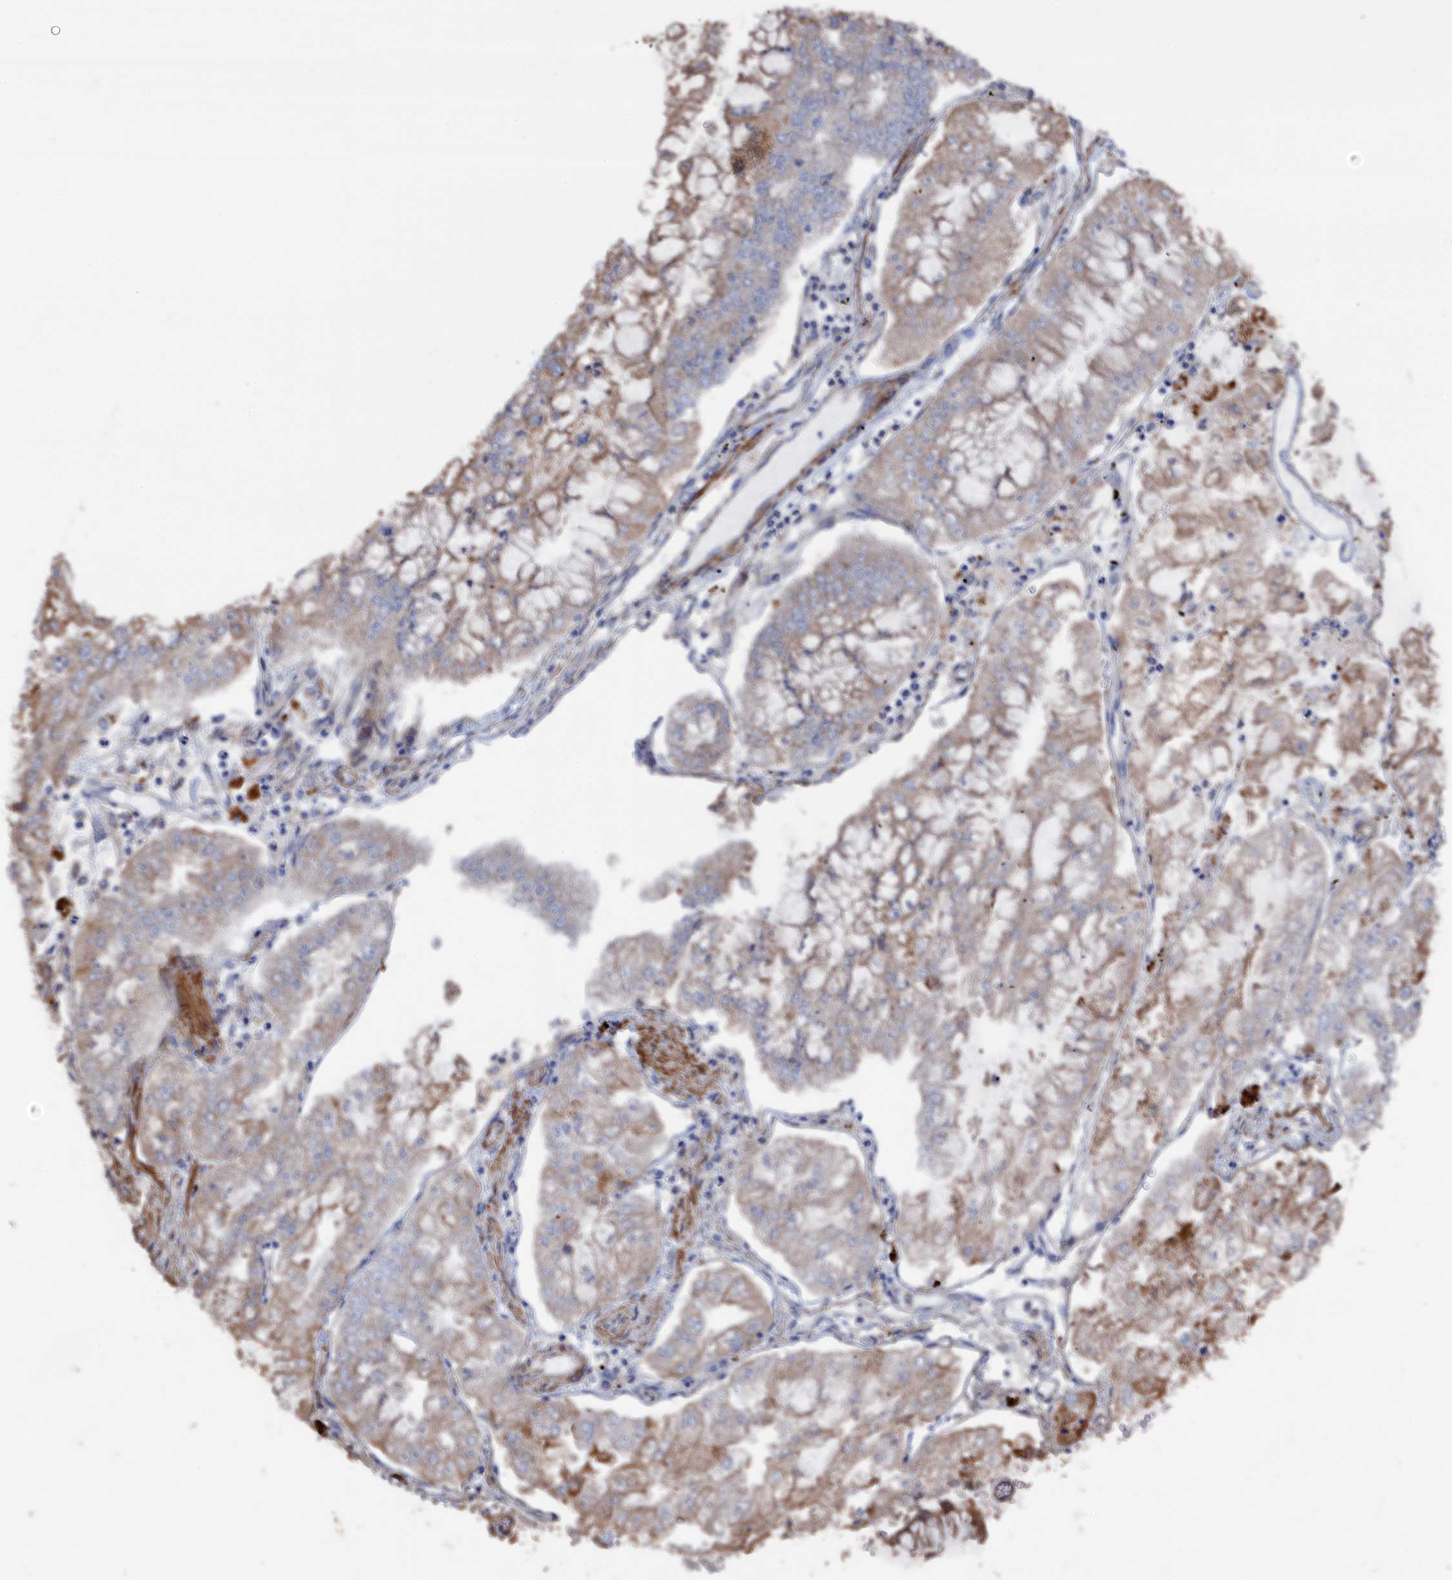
{"staining": {"intensity": "moderate", "quantity": "<25%", "location": "cytoplasmic/membranous"}, "tissue": "stomach cancer", "cell_type": "Tumor cells", "image_type": "cancer", "snomed": [{"axis": "morphology", "description": "Adenocarcinoma, NOS"}, {"axis": "topography", "description": "Stomach"}], "caption": "Stomach cancer (adenocarcinoma) stained with a protein marker exhibits moderate staining in tumor cells.", "gene": "FILIP1L", "patient": {"sex": "male", "age": 76}}